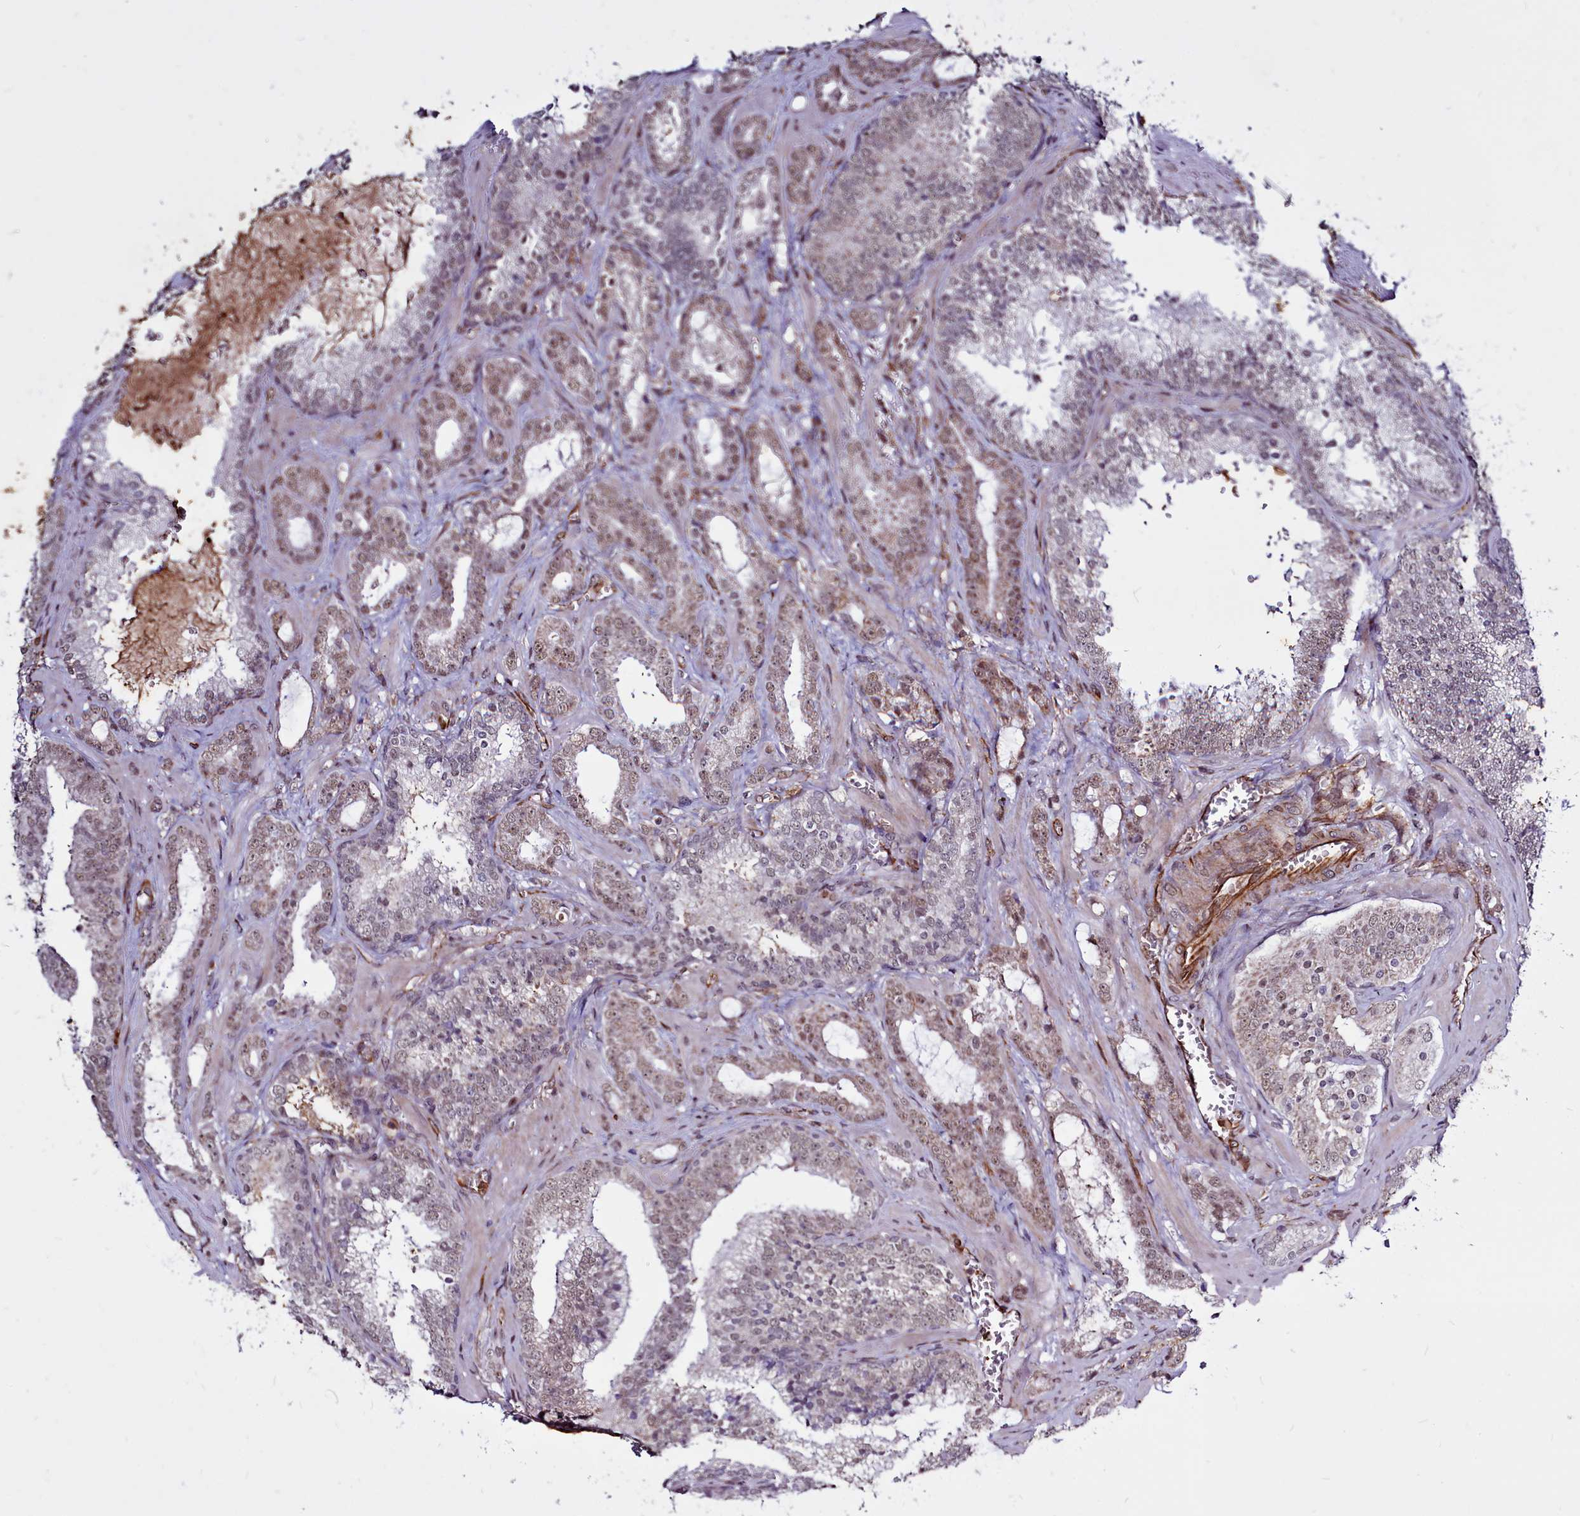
{"staining": {"intensity": "moderate", "quantity": "25%-75%", "location": "nuclear"}, "tissue": "prostate cancer", "cell_type": "Tumor cells", "image_type": "cancer", "snomed": [{"axis": "morphology", "description": "Adenocarcinoma, High grade"}, {"axis": "topography", "description": "Prostate"}], "caption": "Immunohistochemical staining of human adenocarcinoma (high-grade) (prostate) shows moderate nuclear protein expression in approximately 25%-75% of tumor cells.", "gene": "CLK3", "patient": {"sex": "male", "age": 72}}